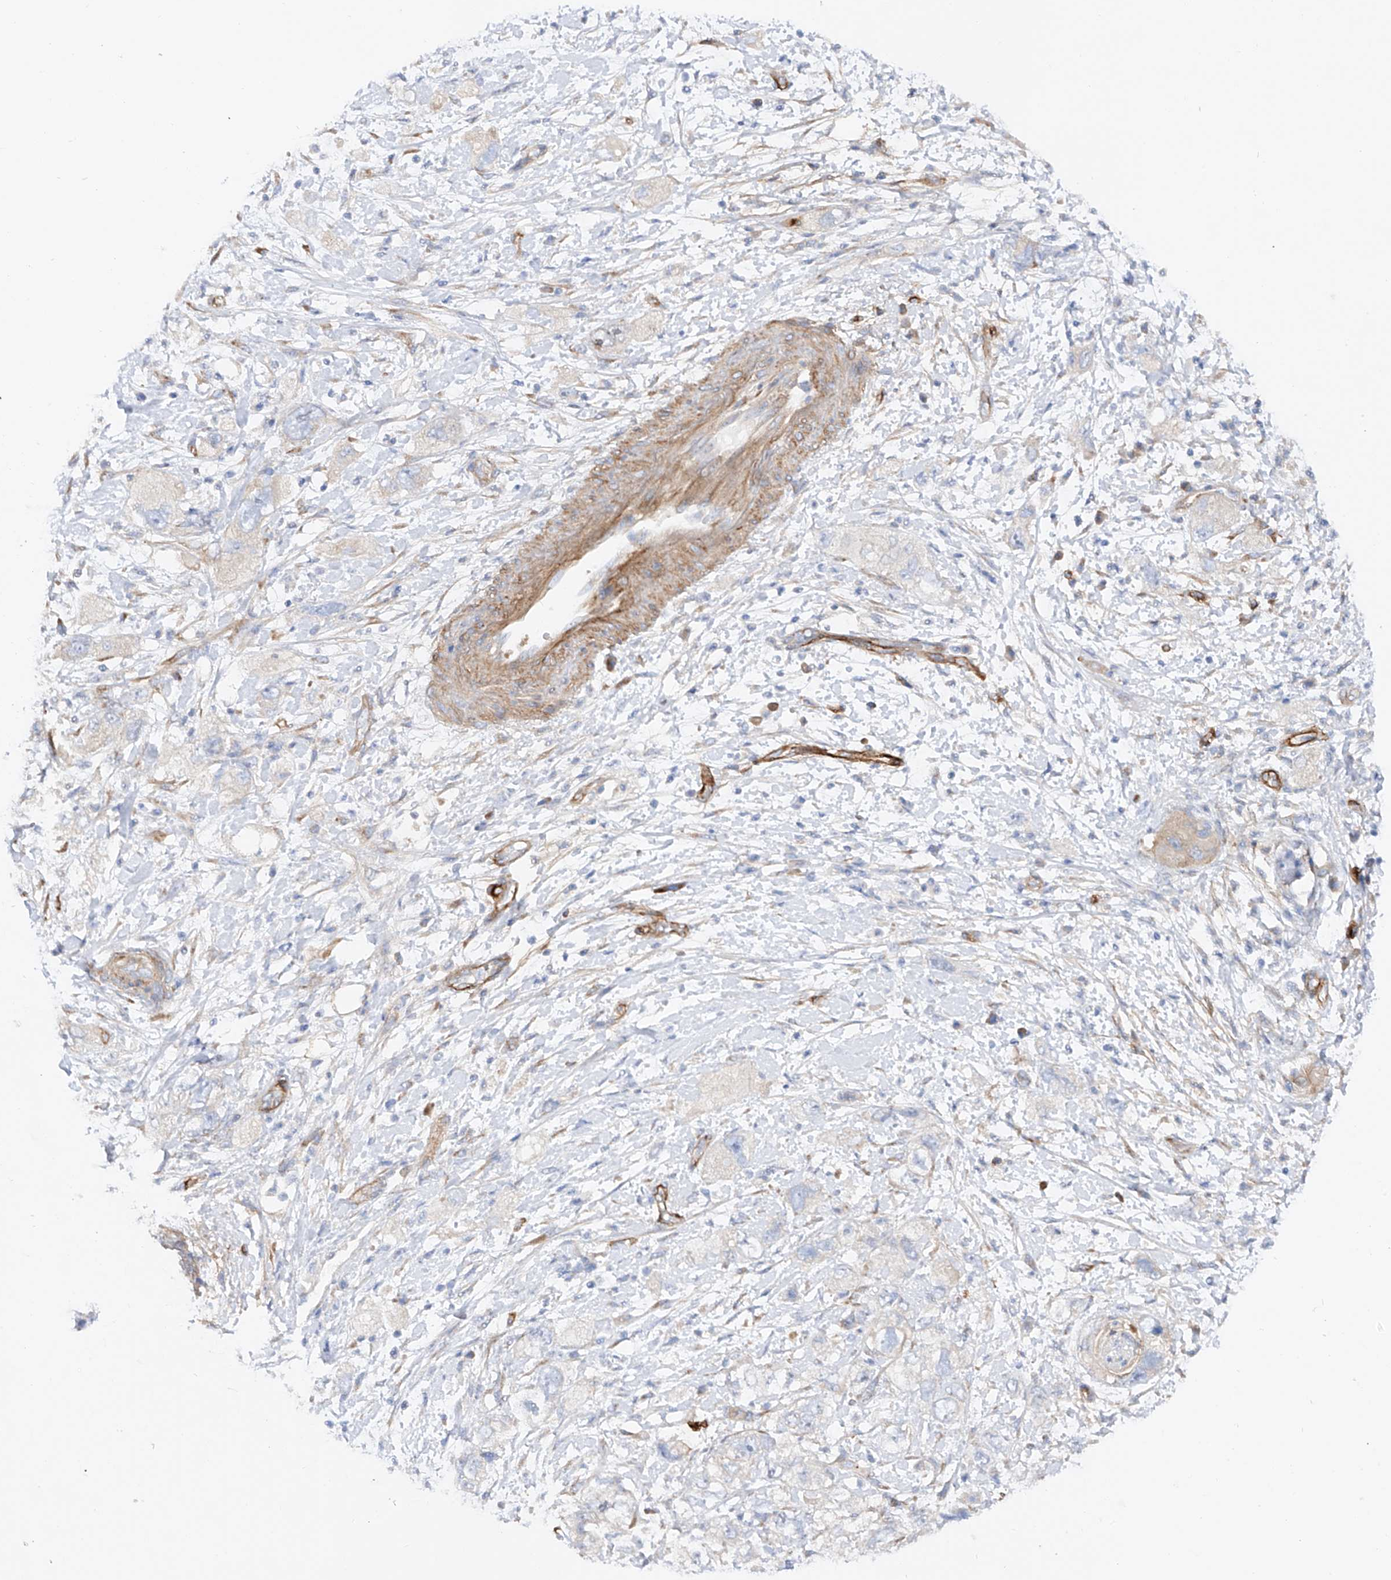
{"staining": {"intensity": "negative", "quantity": "none", "location": "none"}, "tissue": "pancreatic cancer", "cell_type": "Tumor cells", "image_type": "cancer", "snomed": [{"axis": "morphology", "description": "Adenocarcinoma, NOS"}, {"axis": "topography", "description": "Pancreas"}], "caption": "IHC micrograph of neoplastic tissue: human pancreatic cancer stained with DAB (3,3'-diaminobenzidine) demonstrates no significant protein positivity in tumor cells. (DAB (3,3'-diaminobenzidine) immunohistochemistry (IHC) visualized using brightfield microscopy, high magnification).", "gene": "LCA5", "patient": {"sex": "female", "age": 73}}